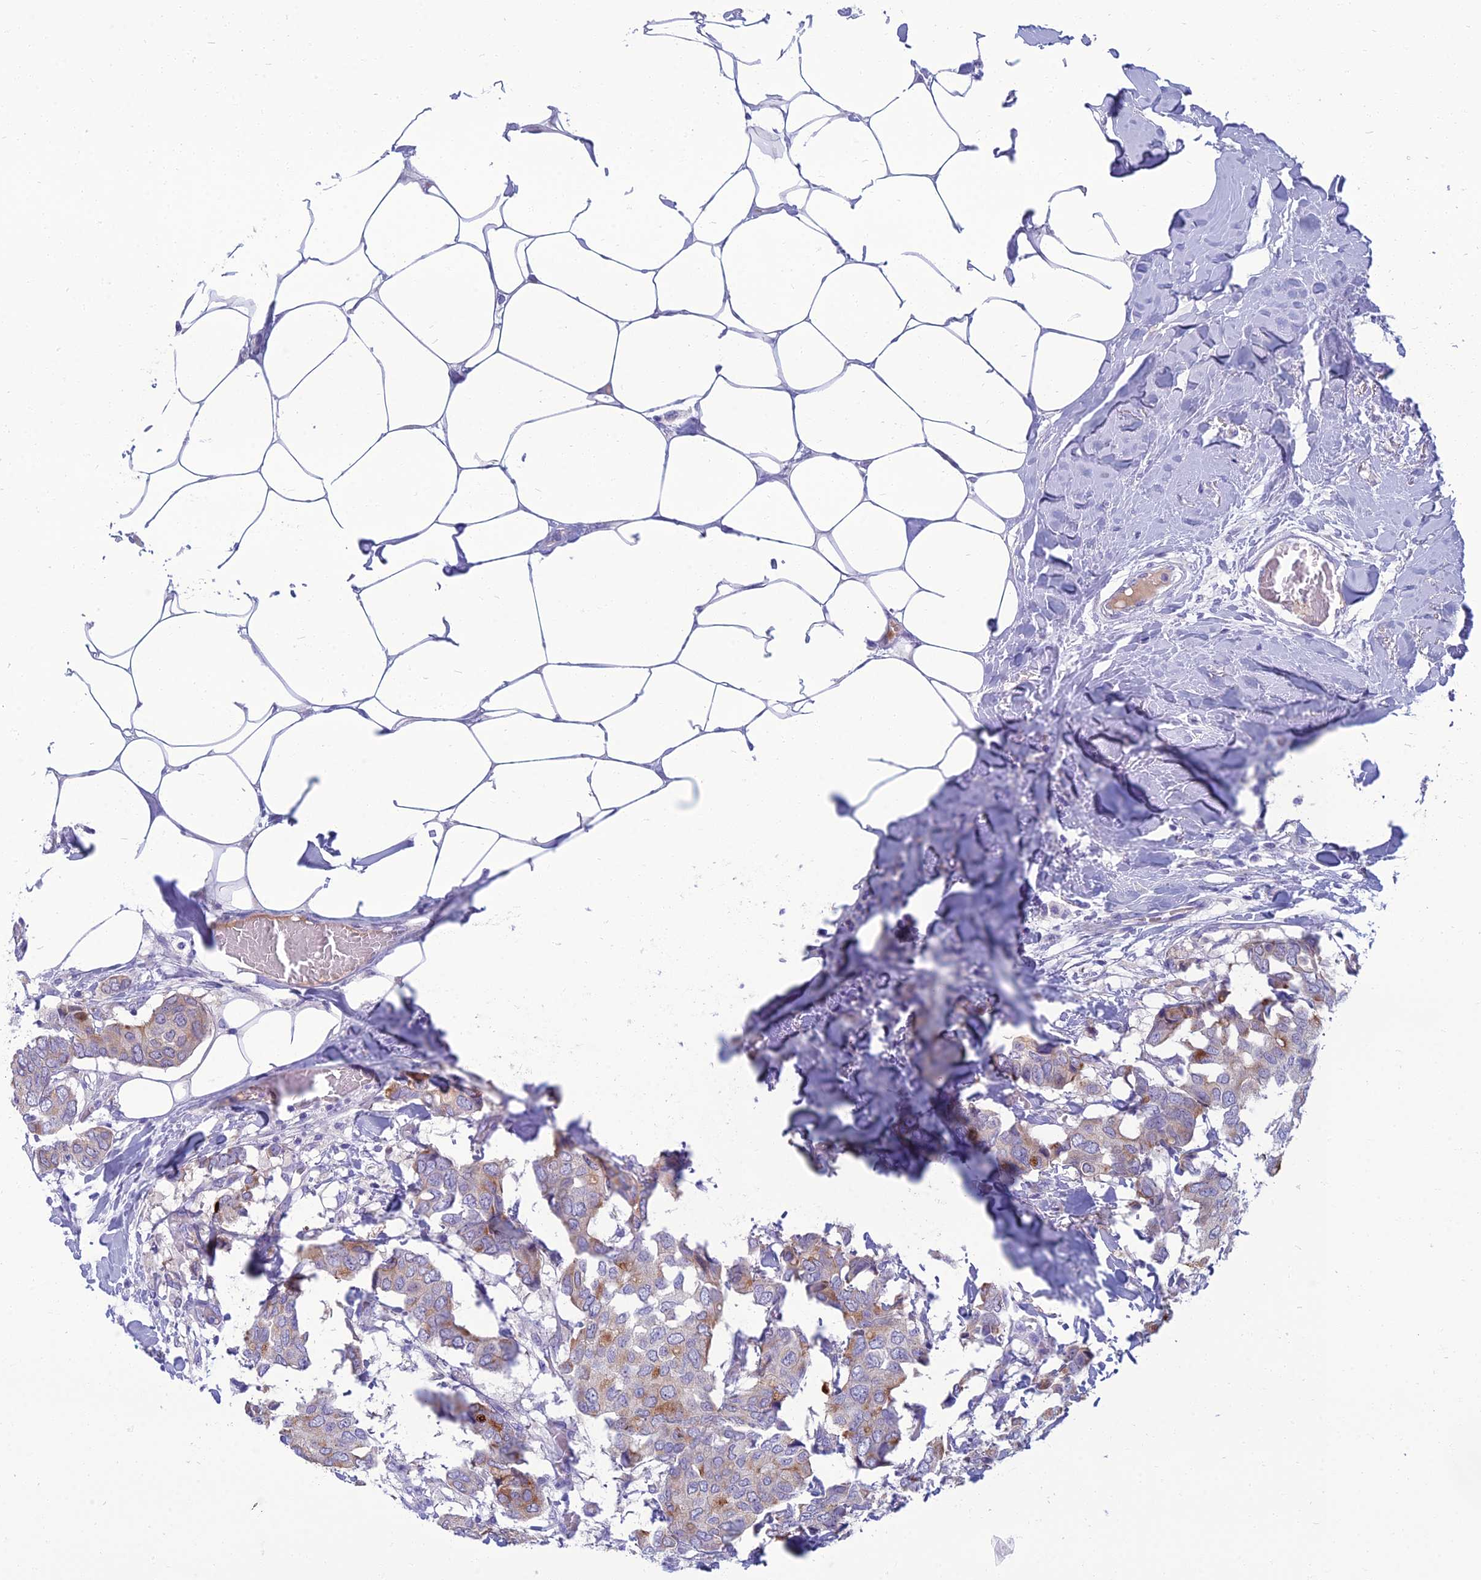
{"staining": {"intensity": "strong", "quantity": "<25%", "location": "cytoplasmic/membranous"}, "tissue": "breast cancer", "cell_type": "Tumor cells", "image_type": "cancer", "snomed": [{"axis": "morphology", "description": "Duct carcinoma"}, {"axis": "topography", "description": "Breast"}], "caption": "Human breast cancer (invasive ductal carcinoma) stained for a protein (brown) exhibits strong cytoplasmic/membranous positive positivity in about <25% of tumor cells.", "gene": "SPTLC3", "patient": {"sex": "female", "age": 75}}